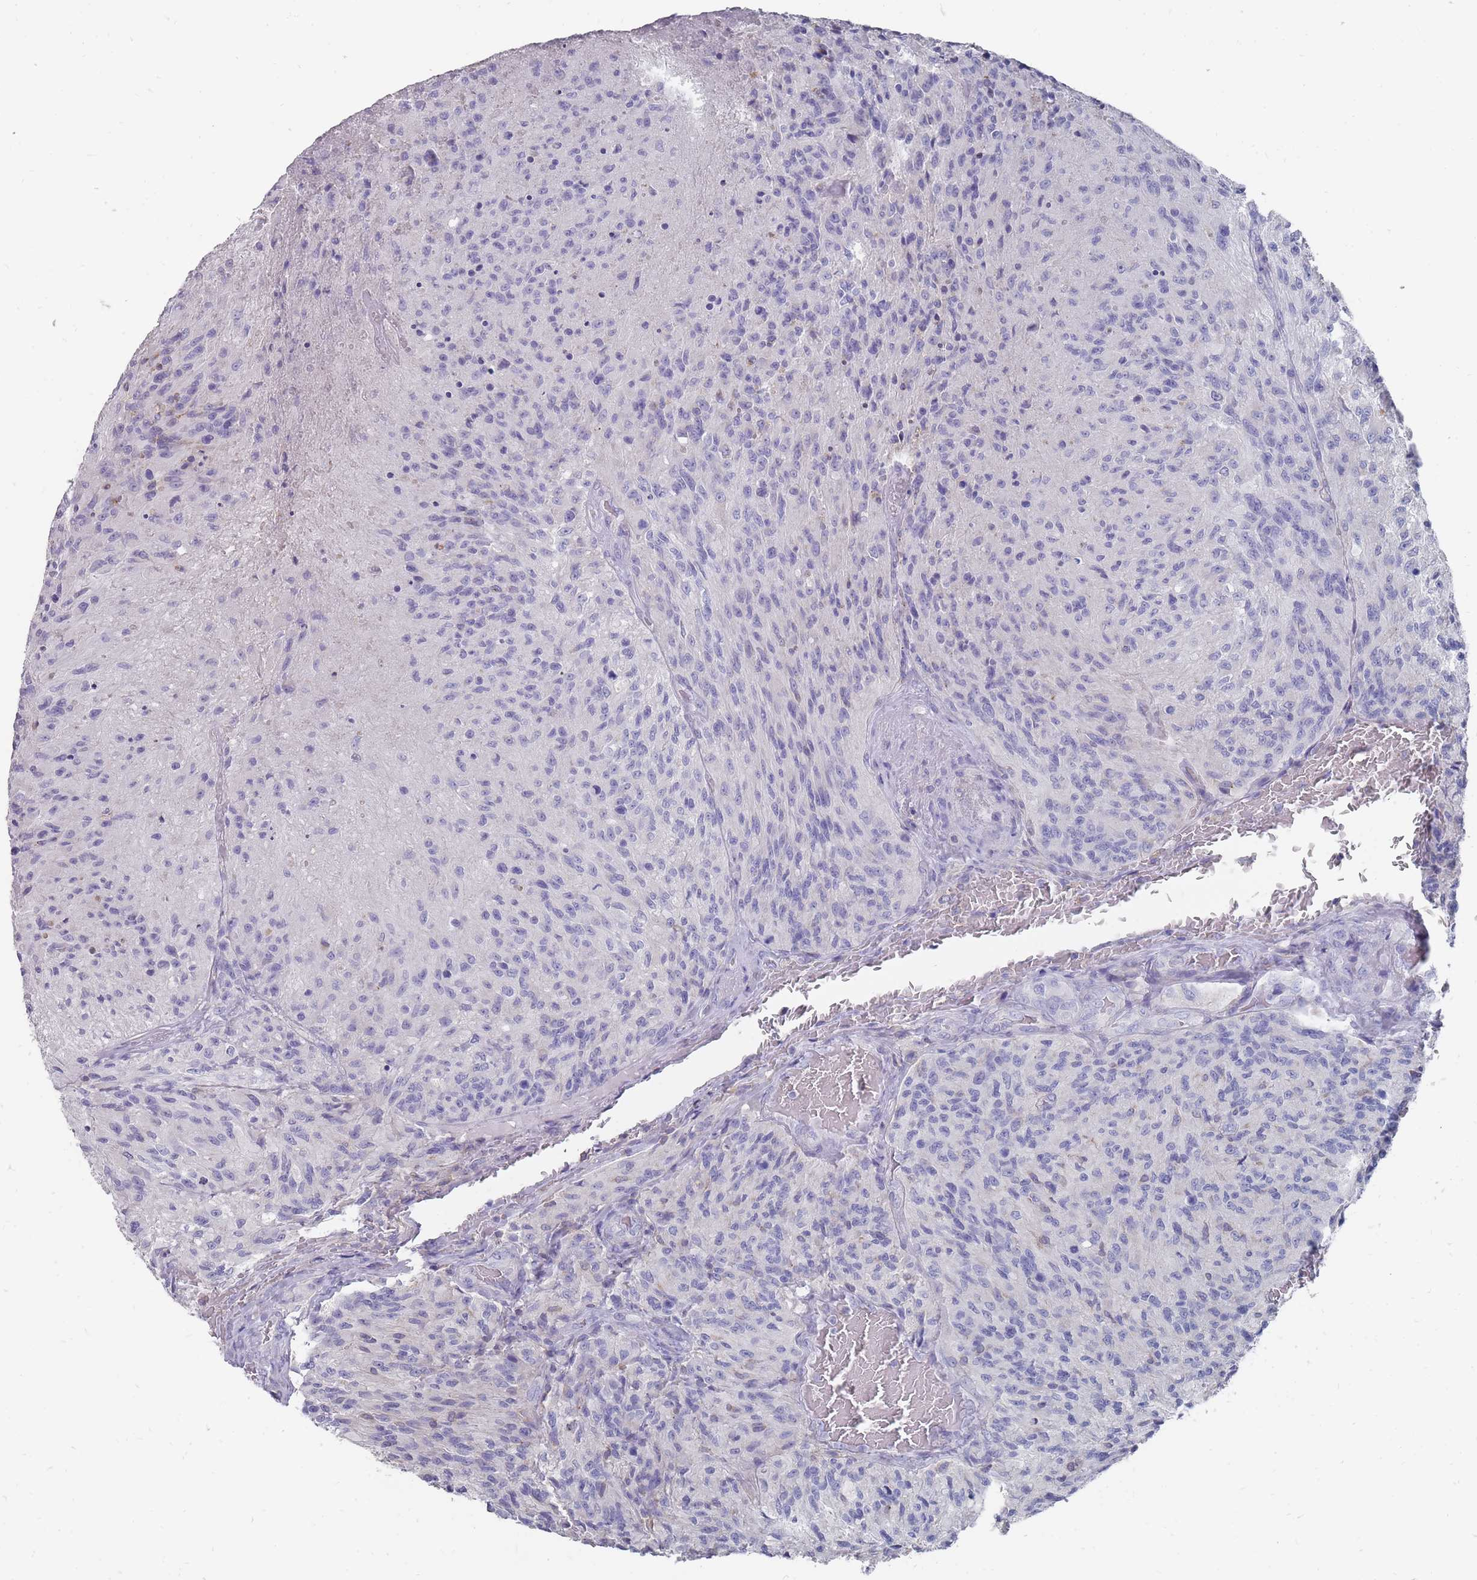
{"staining": {"intensity": "negative", "quantity": "none", "location": "none"}, "tissue": "glioma", "cell_type": "Tumor cells", "image_type": "cancer", "snomed": [{"axis": "morphology", "description": "Normal tissue, NOS"}, {"axis": "morphology", "description": "Glioma, malignant, High grade"}, {"axis": "topography", "description": "Cerebral cortex"}], "caption": "Immunohistochemical staining of human glioma exhibits no significant positivity in tumor cells. (Stains: DAB (3,3'-diaminobenzidine) immunohistochemistry (IHC) with hematoxylin counter stain, Microscopy: brightfield microscopy at high magnification).", "gene": "OTULINL", "patient": {"sex": "male", "age": 56}}